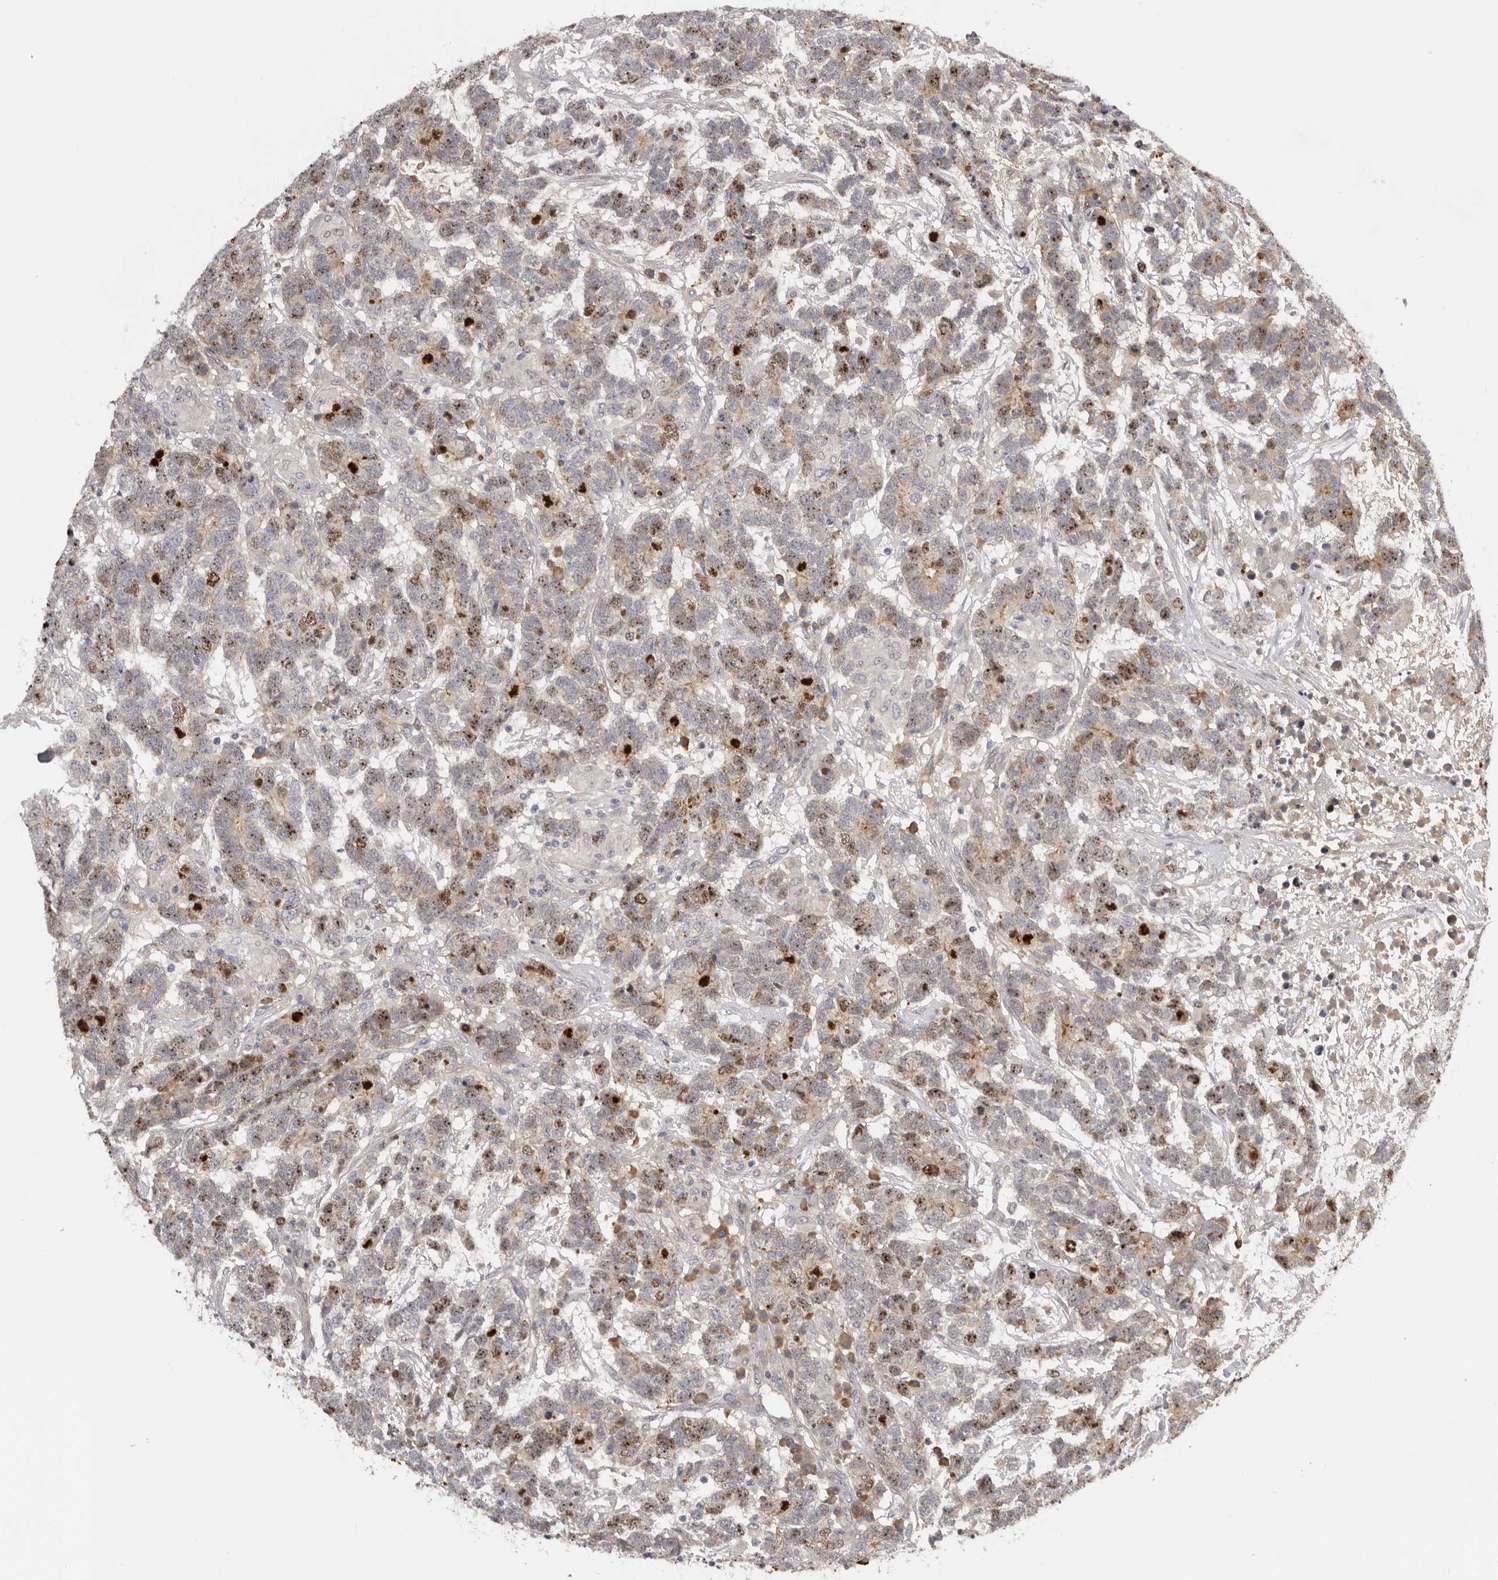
{"staining": {"intensity": "moderate", "quantity": ">75%", "location": "nuclear"}, "tissue": "testis cancer", "cell_type": "Tumor cells", "image_type": "cancer", "snomed": [{"axis": "morphology", "description": "Carcinoma, Embryonal, NOS"}, {"axis": "topography", "description": "Testis"}], "caption": "Moderate nuclear positivity is appreciated in approximately >75% of tumor cells in testis cancer (embryonal carcinoma).", "gene": "CDCA8", "patient": {"sex": "male", "age": 26}}